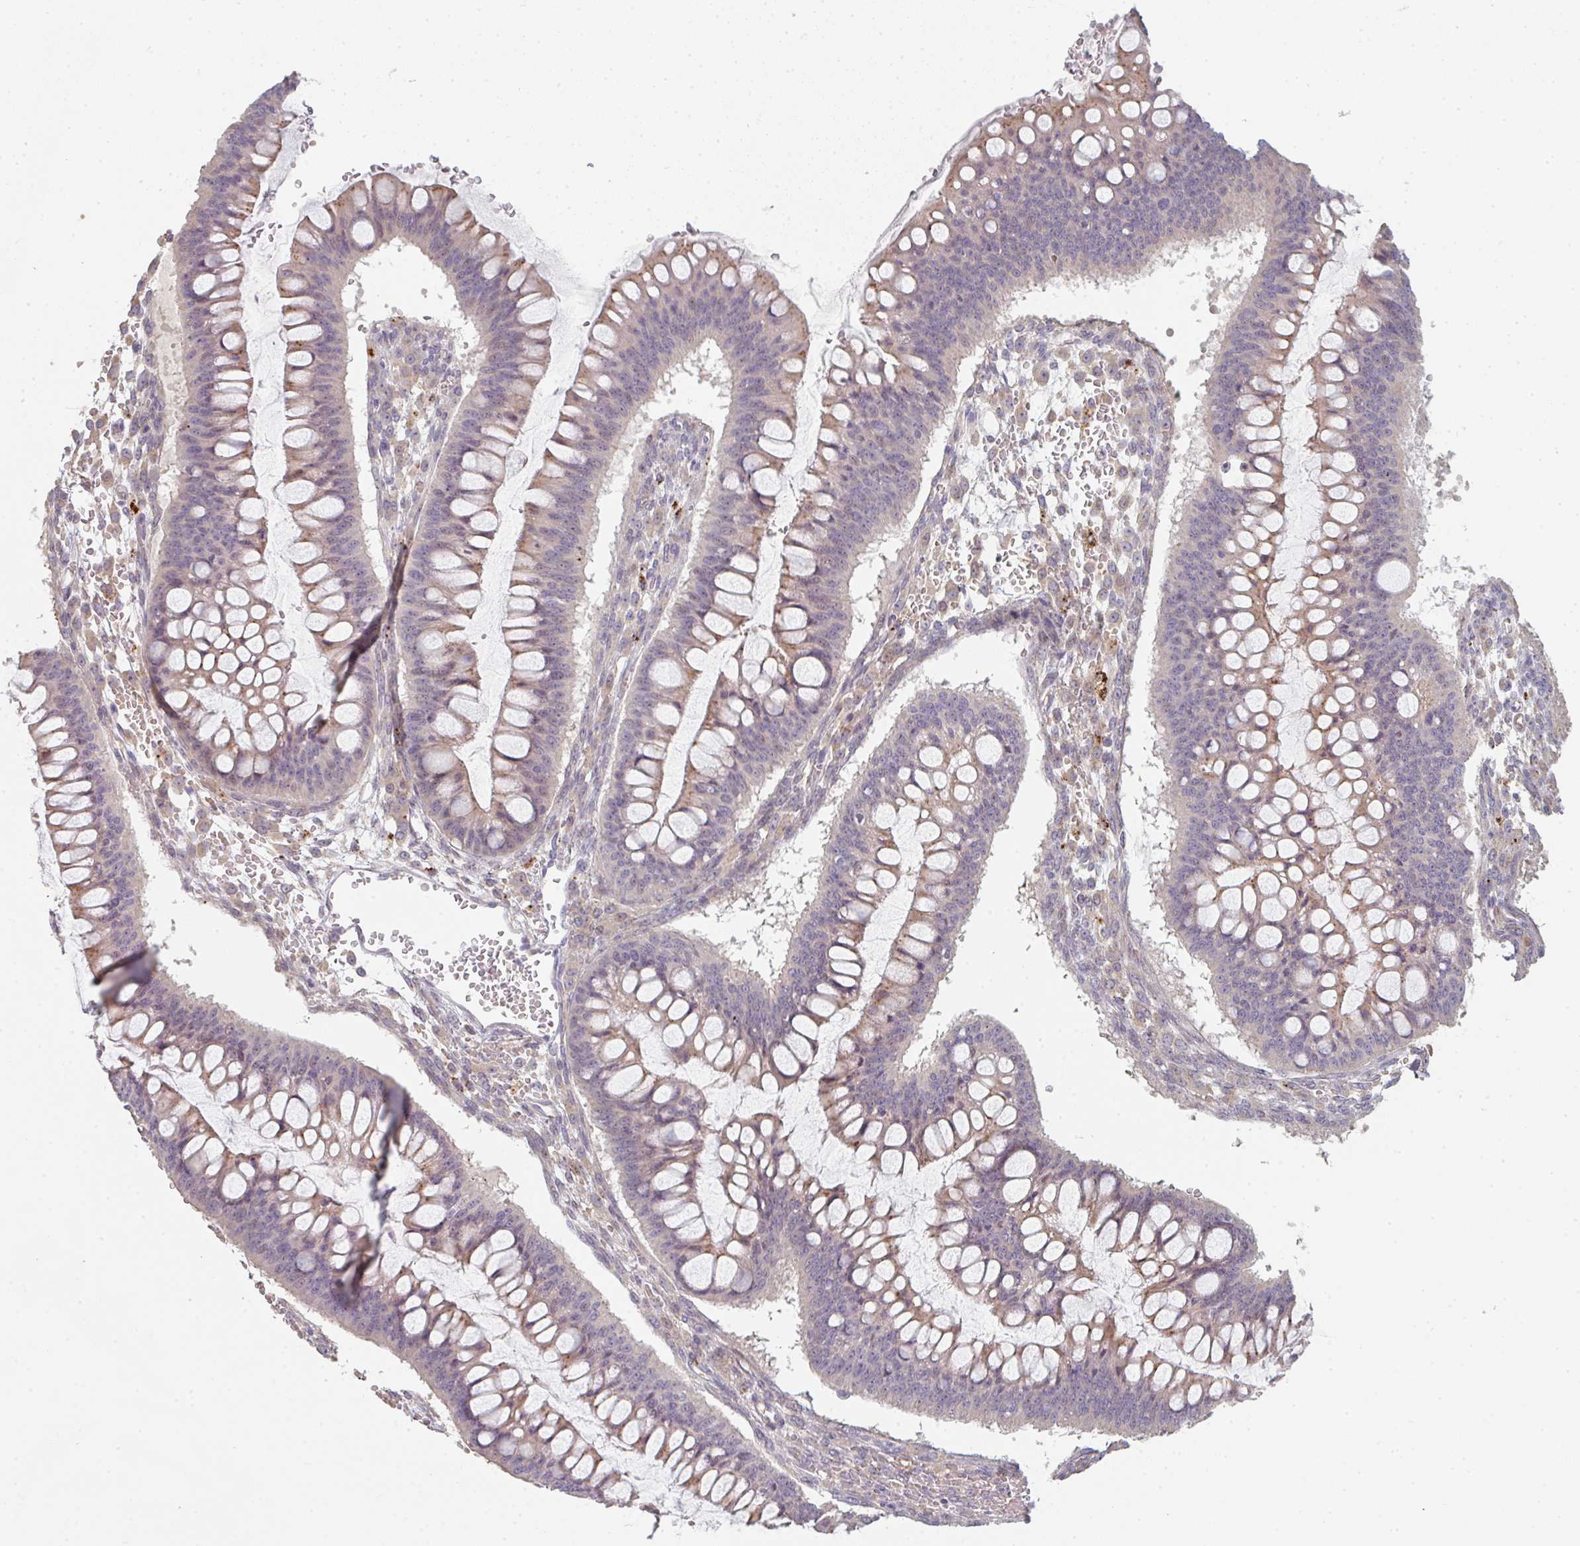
{"staining": {"intensity": "weak", "quantity": "25%-75%", "location": "cytoplasmic/membranous"}, "tissue": "ovarian cancer", "cell_type": "Tumor cells", "image_type": "cancer", "snomed": [{"axis": "morphology", "description": "Cystadenocarcinoma, mucinous, NOS"}, {"axis": "topography", "description": "Ovary"}], "caption": "DAB (3,3'-diaminobenzidine) immunohistochemical staining of human mucinous cystadenocarcinoma (ovarian) displays weak cytoplasmic/membranous protein expression in approximately 25%-75% of tumor cells.", "gene": "TMEM237", "patient": {"sex": "female", "age": 73}}